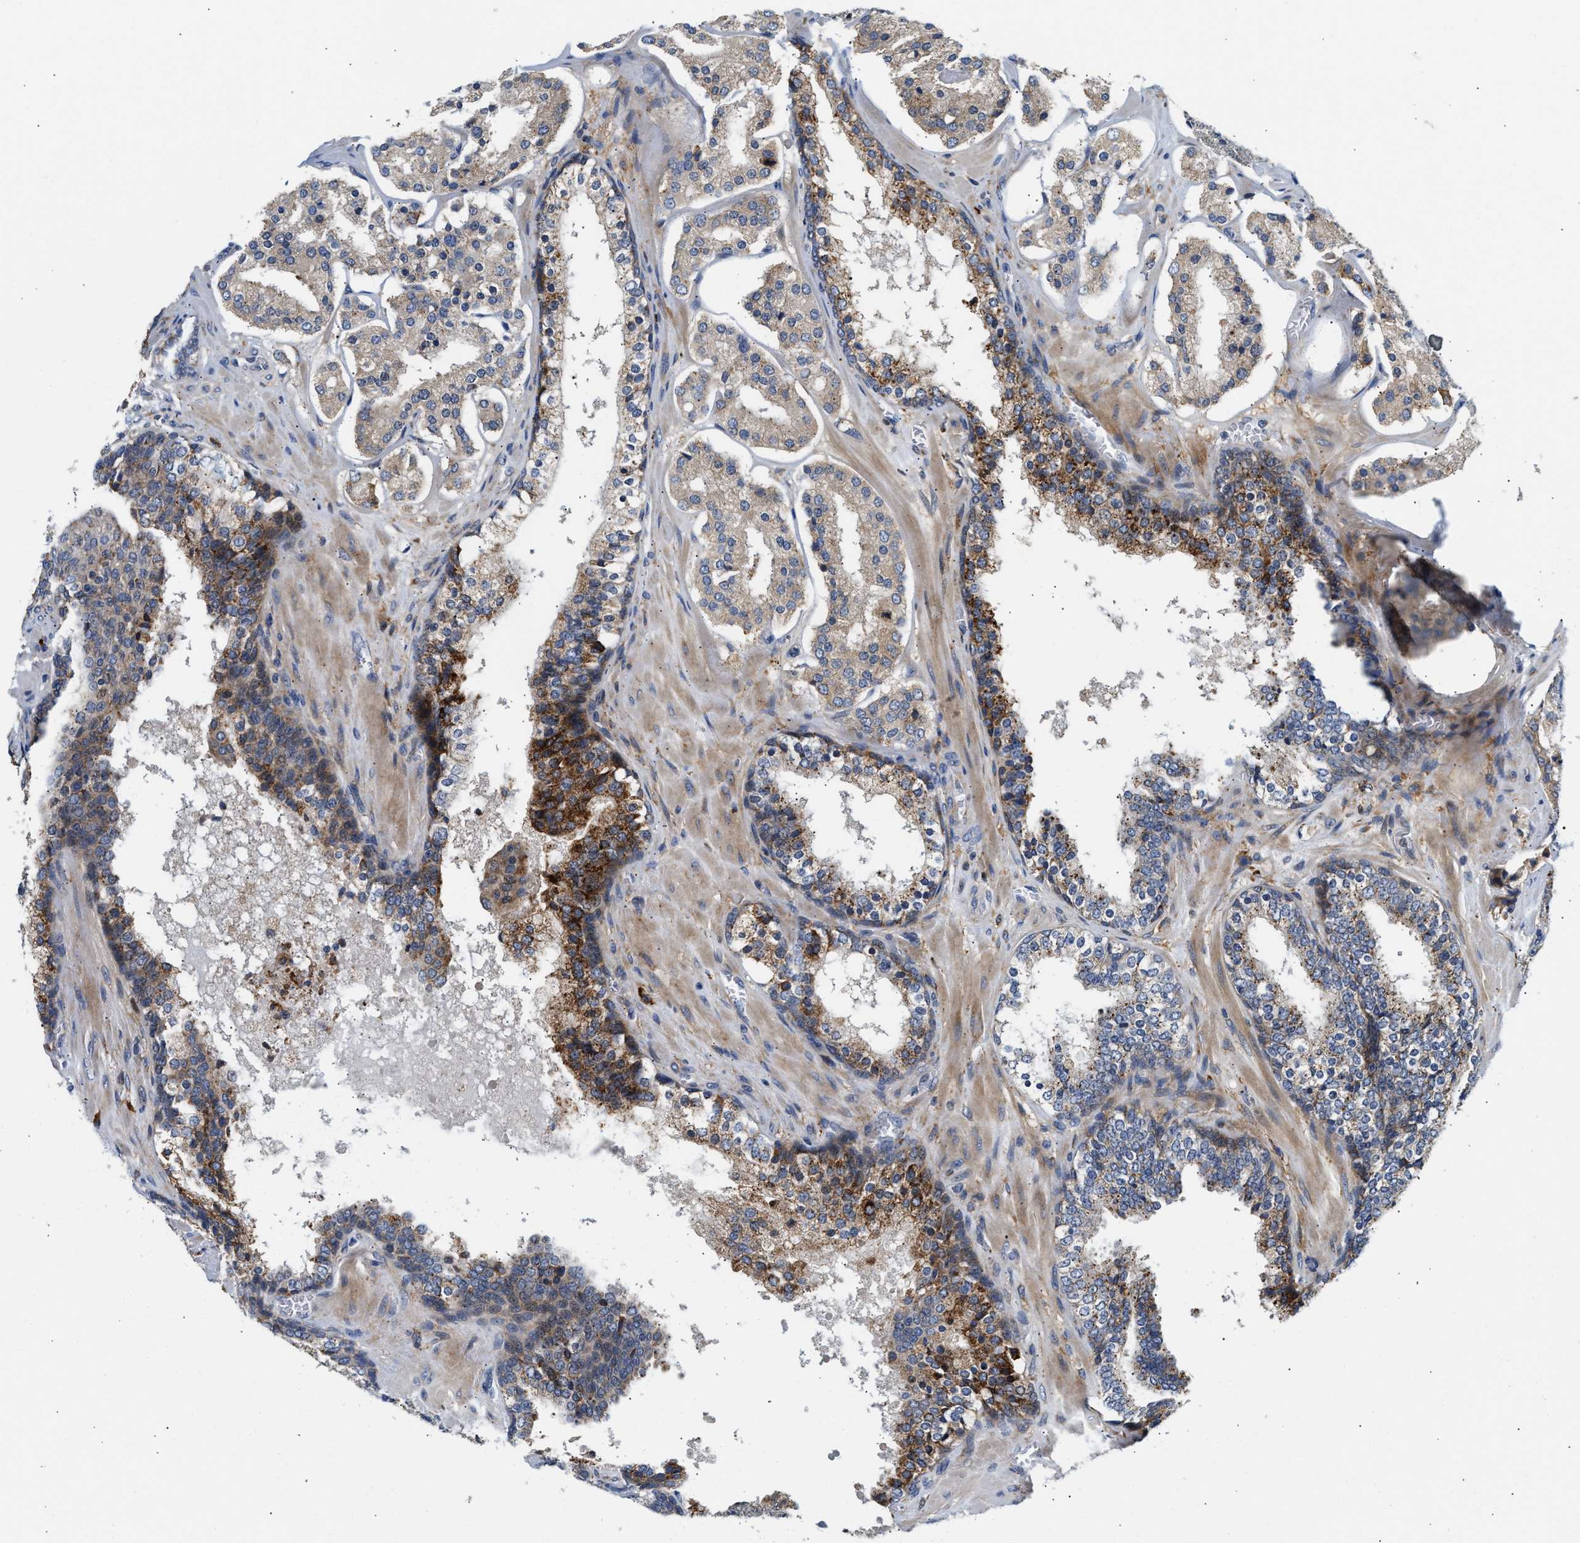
{"staining": {"intensity": "moderate", "quantity": "25%-75%", "location": "cytoplasmic/membranous"}, "tissue": "prostate cancer", "cell_type": "Tumor cells", "image_type": "cancer", "snomed": [{"axis": "morphology", "description": "Adenocarcinoma, High grade"}, {"axis": "topography", "description": "Prostate"}], "caption": "Protein analysis of prostate high-grade adenocarcinoma tissue exhibits moderate cytoplasmic/membranous staining in approximately 25%-75% of tumor cells. (DAB (3,3'-diaminobenzidine) = brown stain, brightfield microscopy at high magnification).", "gene": "AMZ1", "patient": {"sex": "male", "age": 60}}